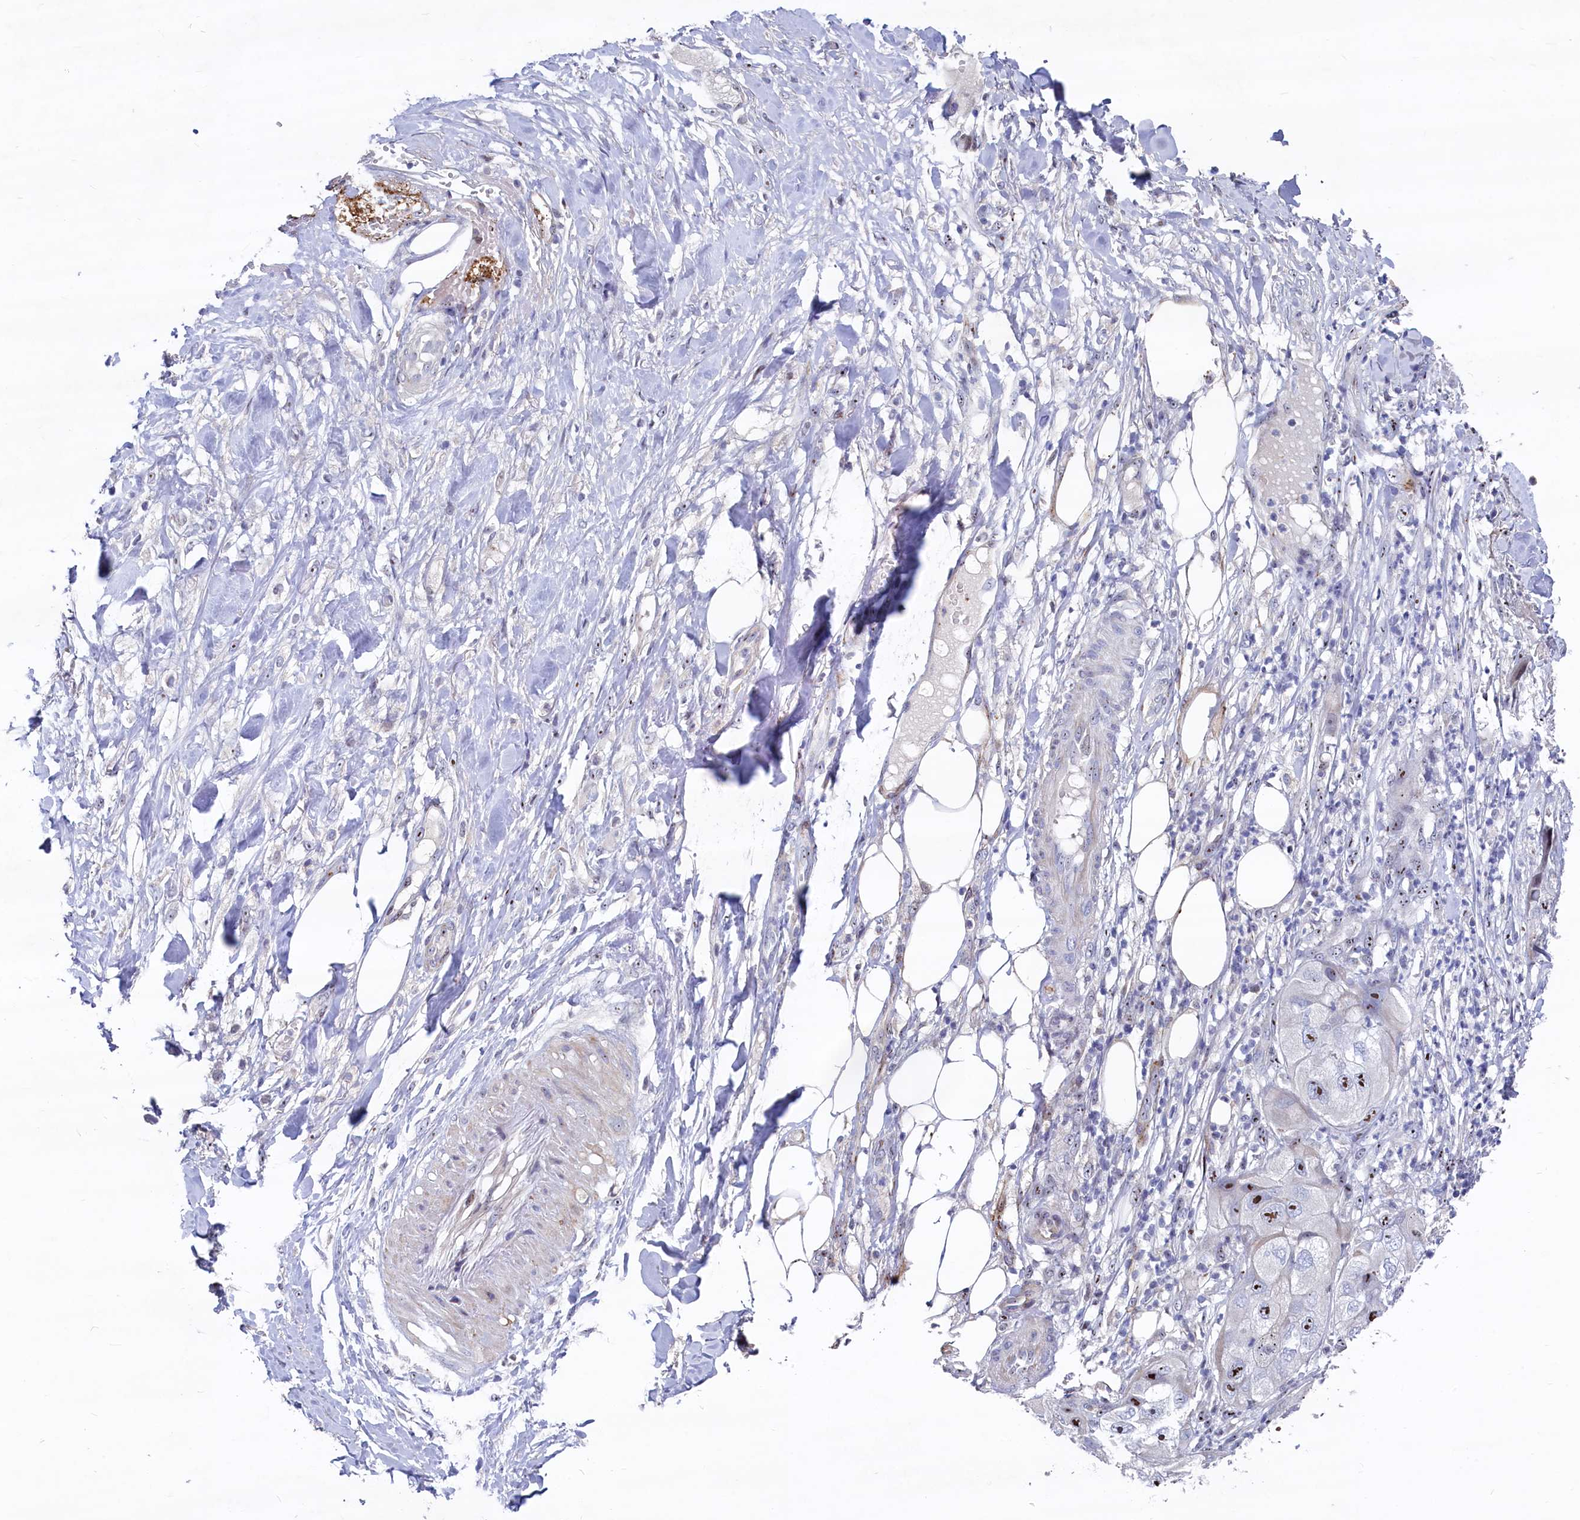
{"staining": {"intensity": "moderate", "quantity": "25%-75%", "location": "nuclear"}, "tissue": "skin cancer", "cell_type": "Tumor cells", "image_type": "cancer", "snomed": [{"axis": "morphology", "description": "Squamous cell carcinoma, NOS"}, {"axis": "topography", "description": "Skin"}, {"axis": "topography", "description": "Subcutis"}], "caption": "IHC micrograph of neoplastic tissue: skin squamous cell carcinoma stained using immunohistochemistry demonstrates medium levels of moderate protein expression localized specifically in the nuclear of tumor cells, appearing as a nuclear brown color.", "gene": "ASXL3", "patient": {"sex": "male", "age": 73}}